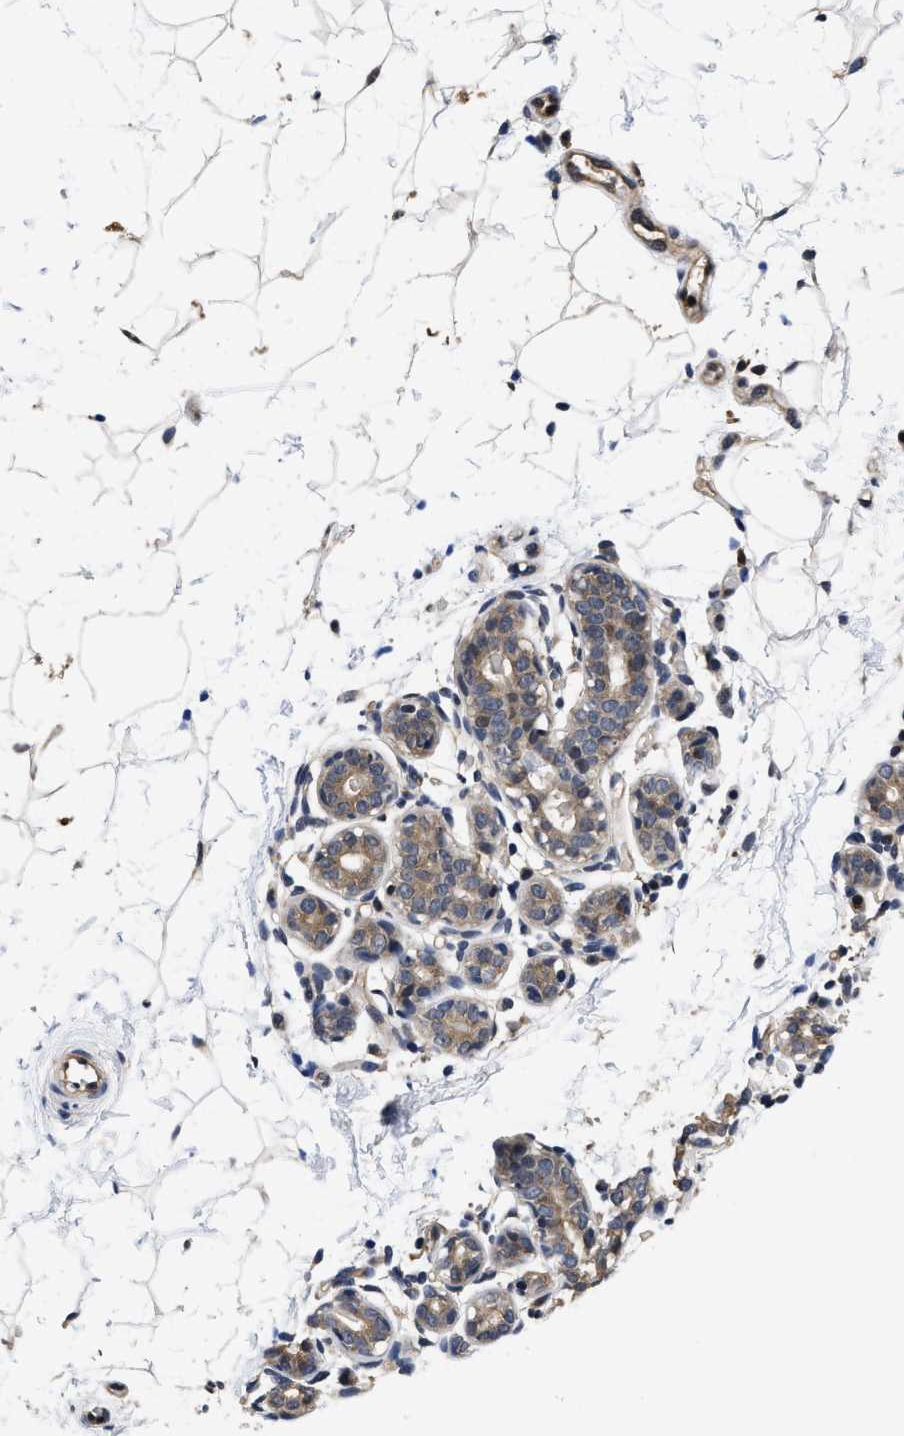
{"staining": {"intensity": "weak", "quantity": ">75%", "location": "nuclear"}, "tissue": "breast", "cell_type": "Adipocytes", "image_type": "normal", "snomed": [{"axis": "morphology", "description": "Normal tissue, NOS"}, {"axis": "topography", "description": "Breast"}], "caption": "Brown immunohistochemical staining in unremarkable breast exhibits weak nuclear positivity in about >75% of adipocytes. (DAB (3,3'-diaminobenzidine) = brown stain, brightfield microscopy at high magnification).", "gene": "MCOLN2", "patient": {"sex": "female", "age": 22}}